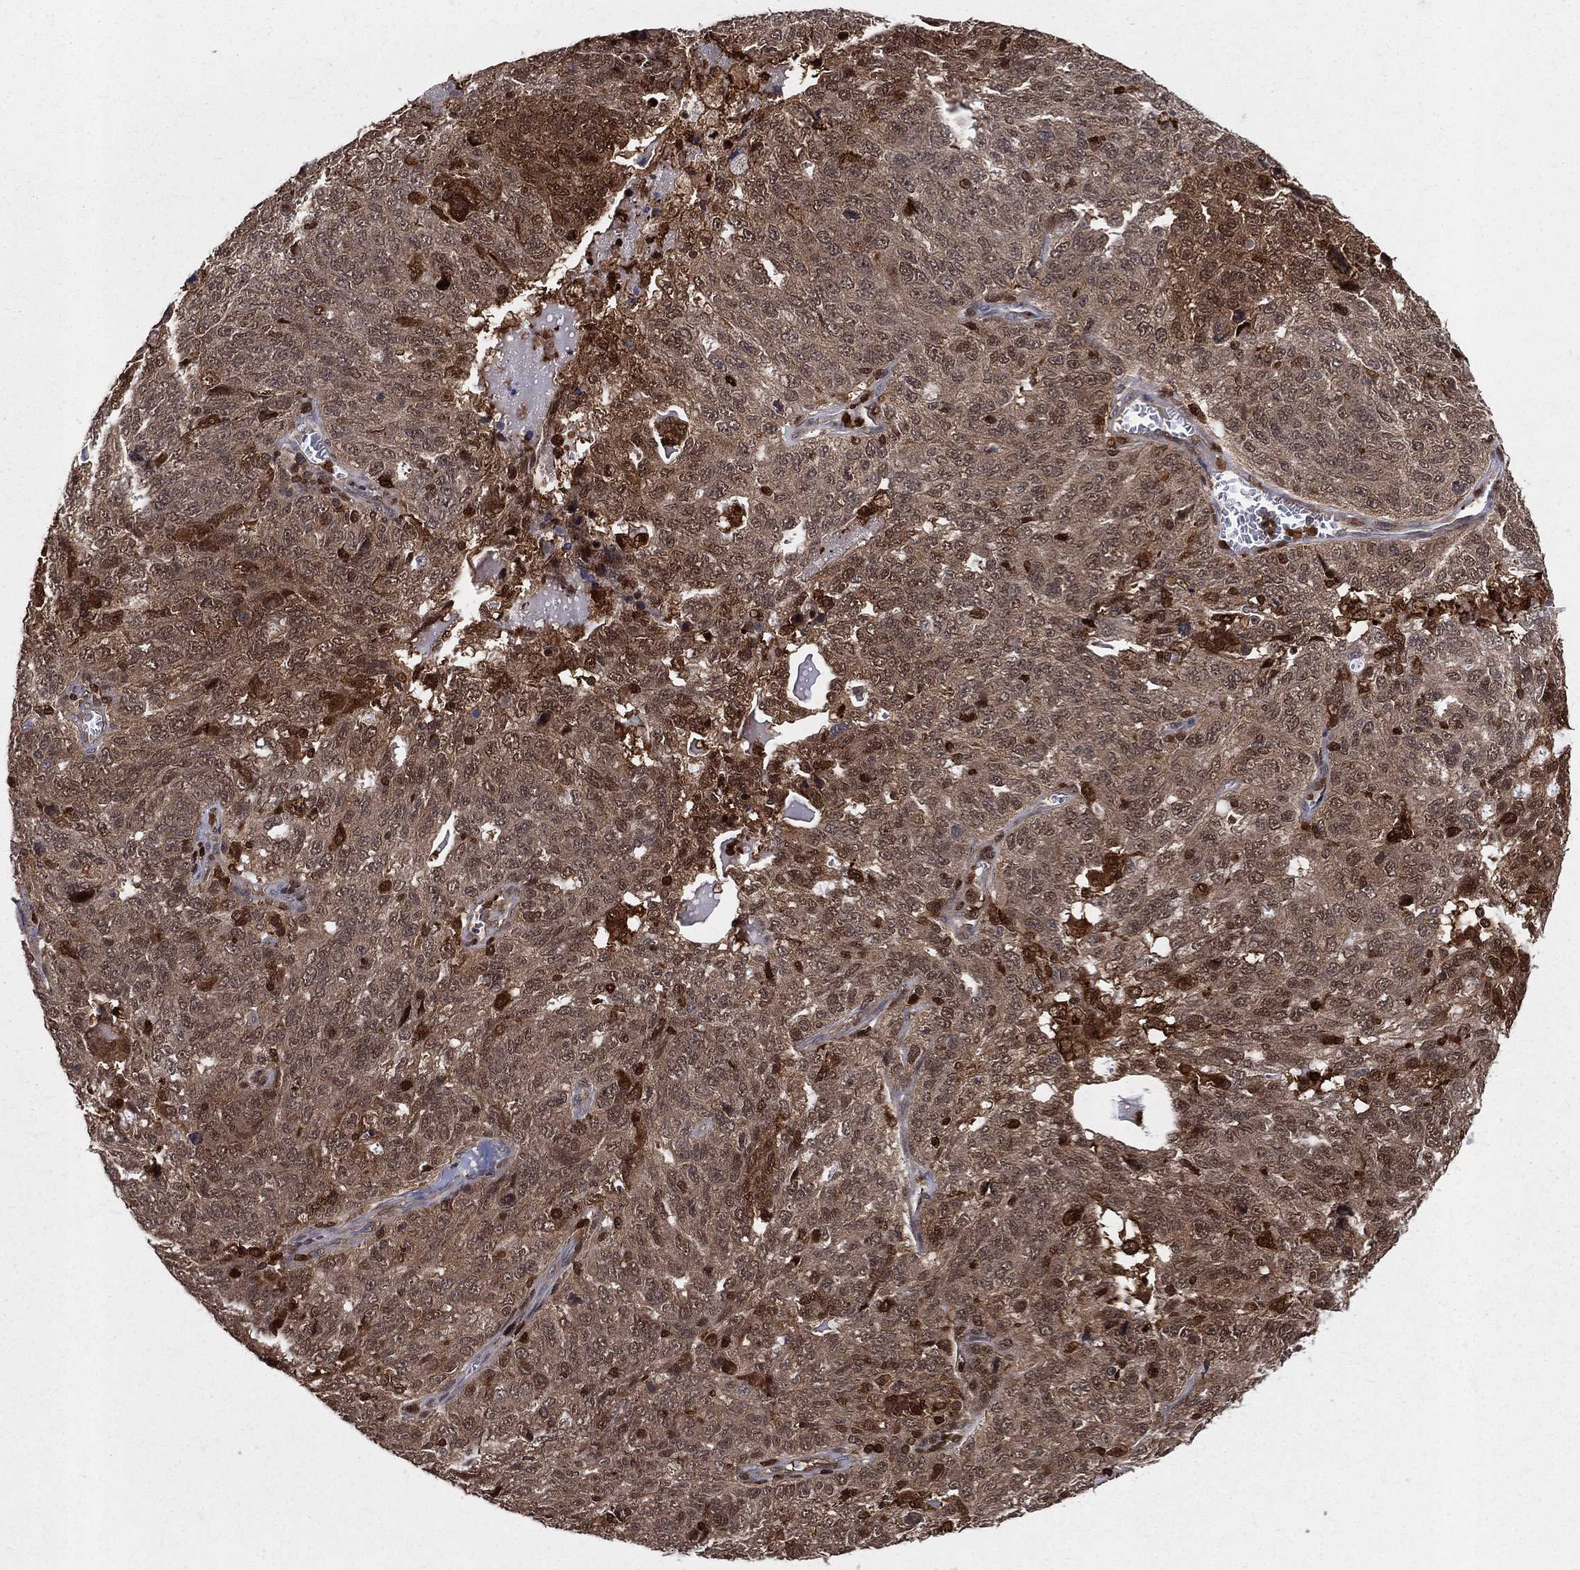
{"staining": {"intensity": "moderate", "quantity": "<25%", "location": "cytoplasmic/membranous,nuclear"}, "tissue": "ovarian cancer", "cell_type": "Tumor cells", "image_type": "cancer", "snomed": [{"axis": "morphology", "description": "Cystadenocarcinoma, serous, NOS"}, {"axis": "topography", "description": "Ovary"}], "caption": "Moderate cytoplasmic/membranous and nuclear positivity is seen in about <25% of tumor cells in ovarian serous cystadenocarcinoma.", "gene": "ENO1", "patient": {"sex": "female", "age": 71}}